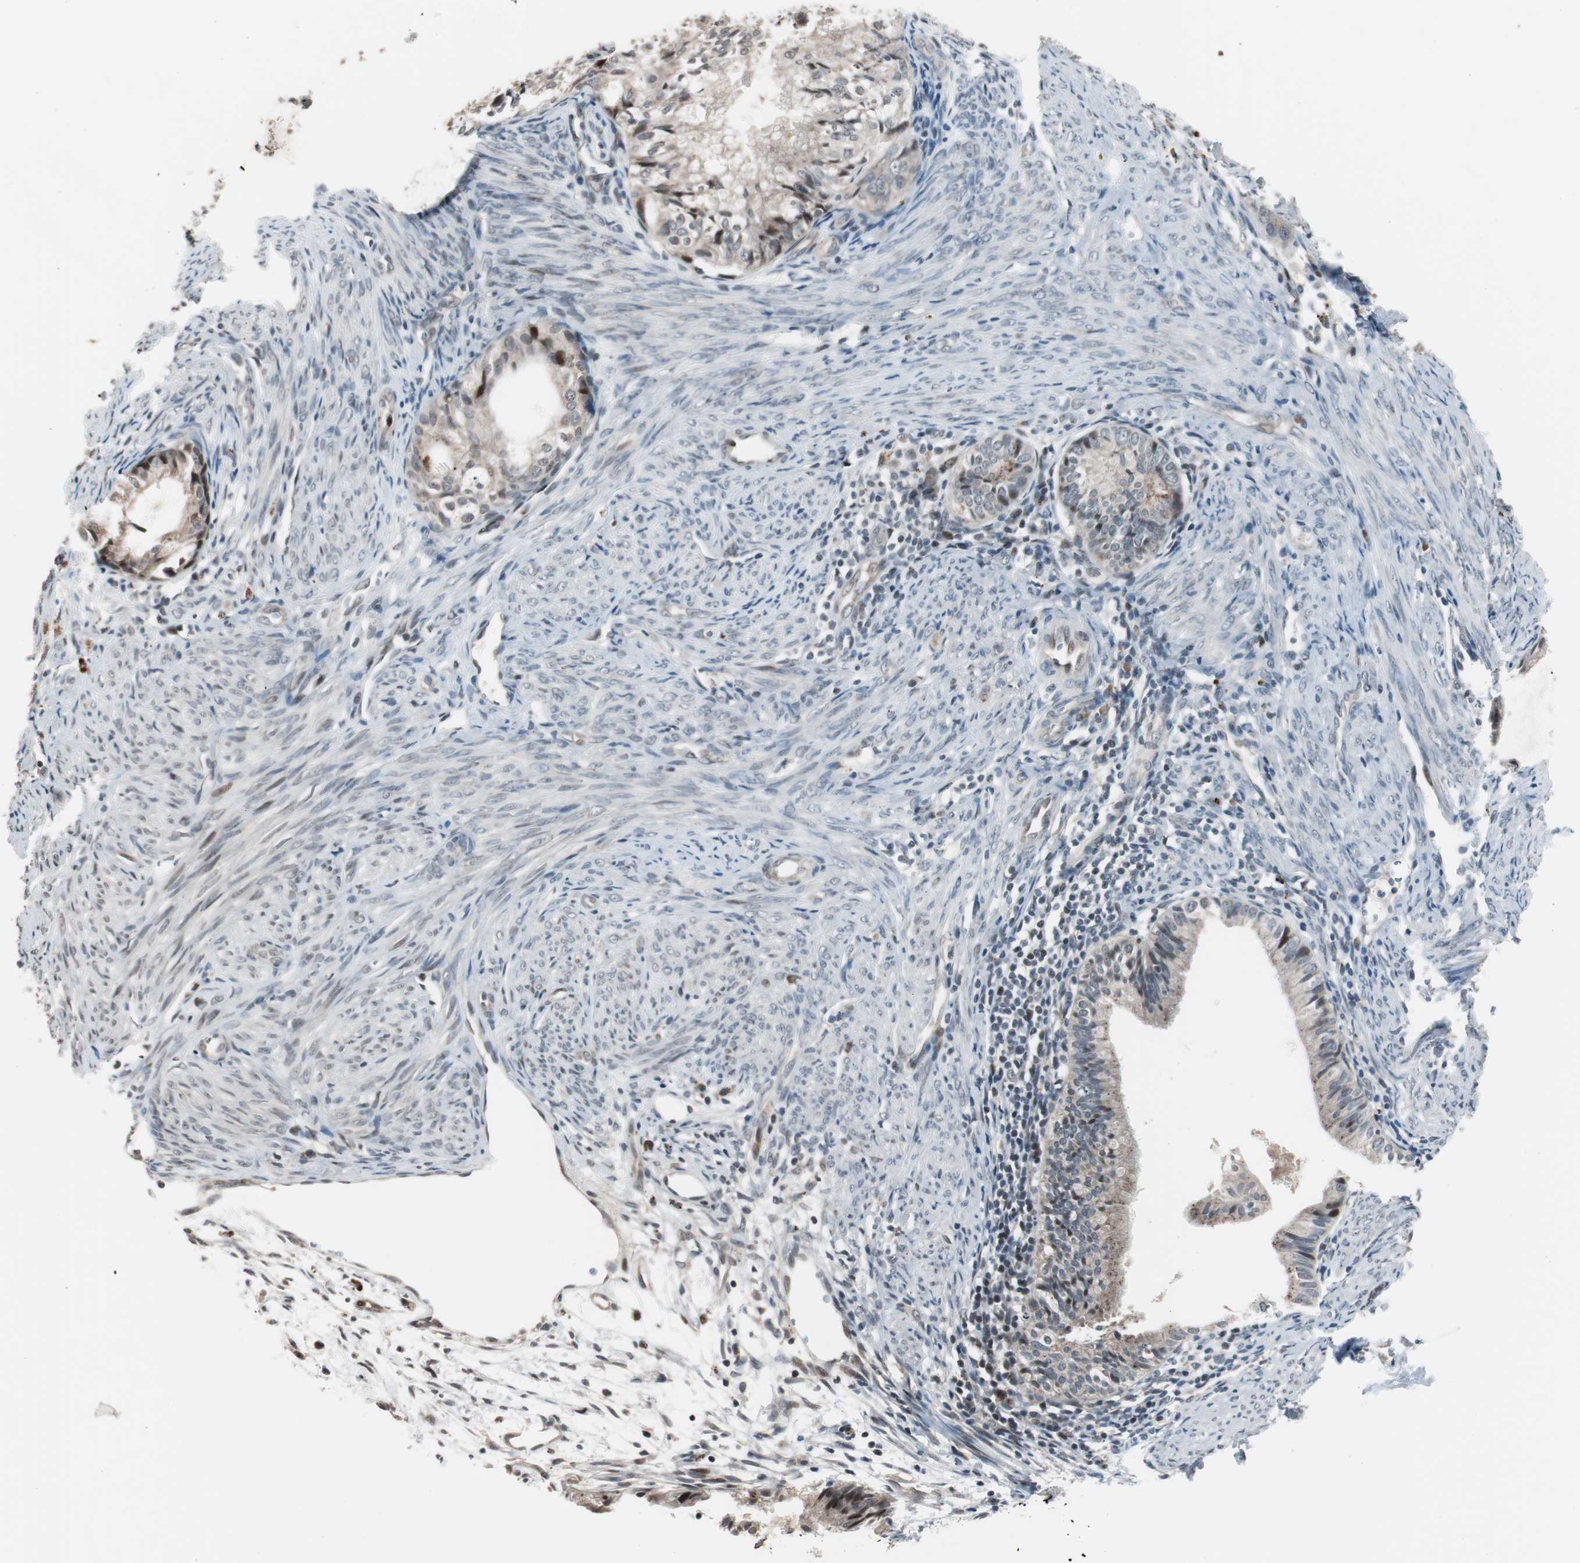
{"staining": {"intensity": "moderate", "quantity": "25%-75%", "location": "cytoplasmic/membranous,nuclear"}, "tissue": "cervical cancer", "cell_type": "Tumor cells", "image_type": "cancer", "snomed": [{"axis": "morphology", "description": "Normal tissue, NOS"}, {"axis": "morphology", "description": "Adenocarcinoma, NOS"}, {"axis": "topography", "description": "Cervix"}, {"axis": "topography", "description": "Endometrium"}], "caption": "A brown stain shows moderate cytoplasmic/membranous and nuclear staining of a protein in adenocarcinoma (cervical) tumor cells. The protein is shown in brown color, while the nuclei are stained blue.", "gene": "BOLA1", "patient": {"sex": "female", "age": 86}}